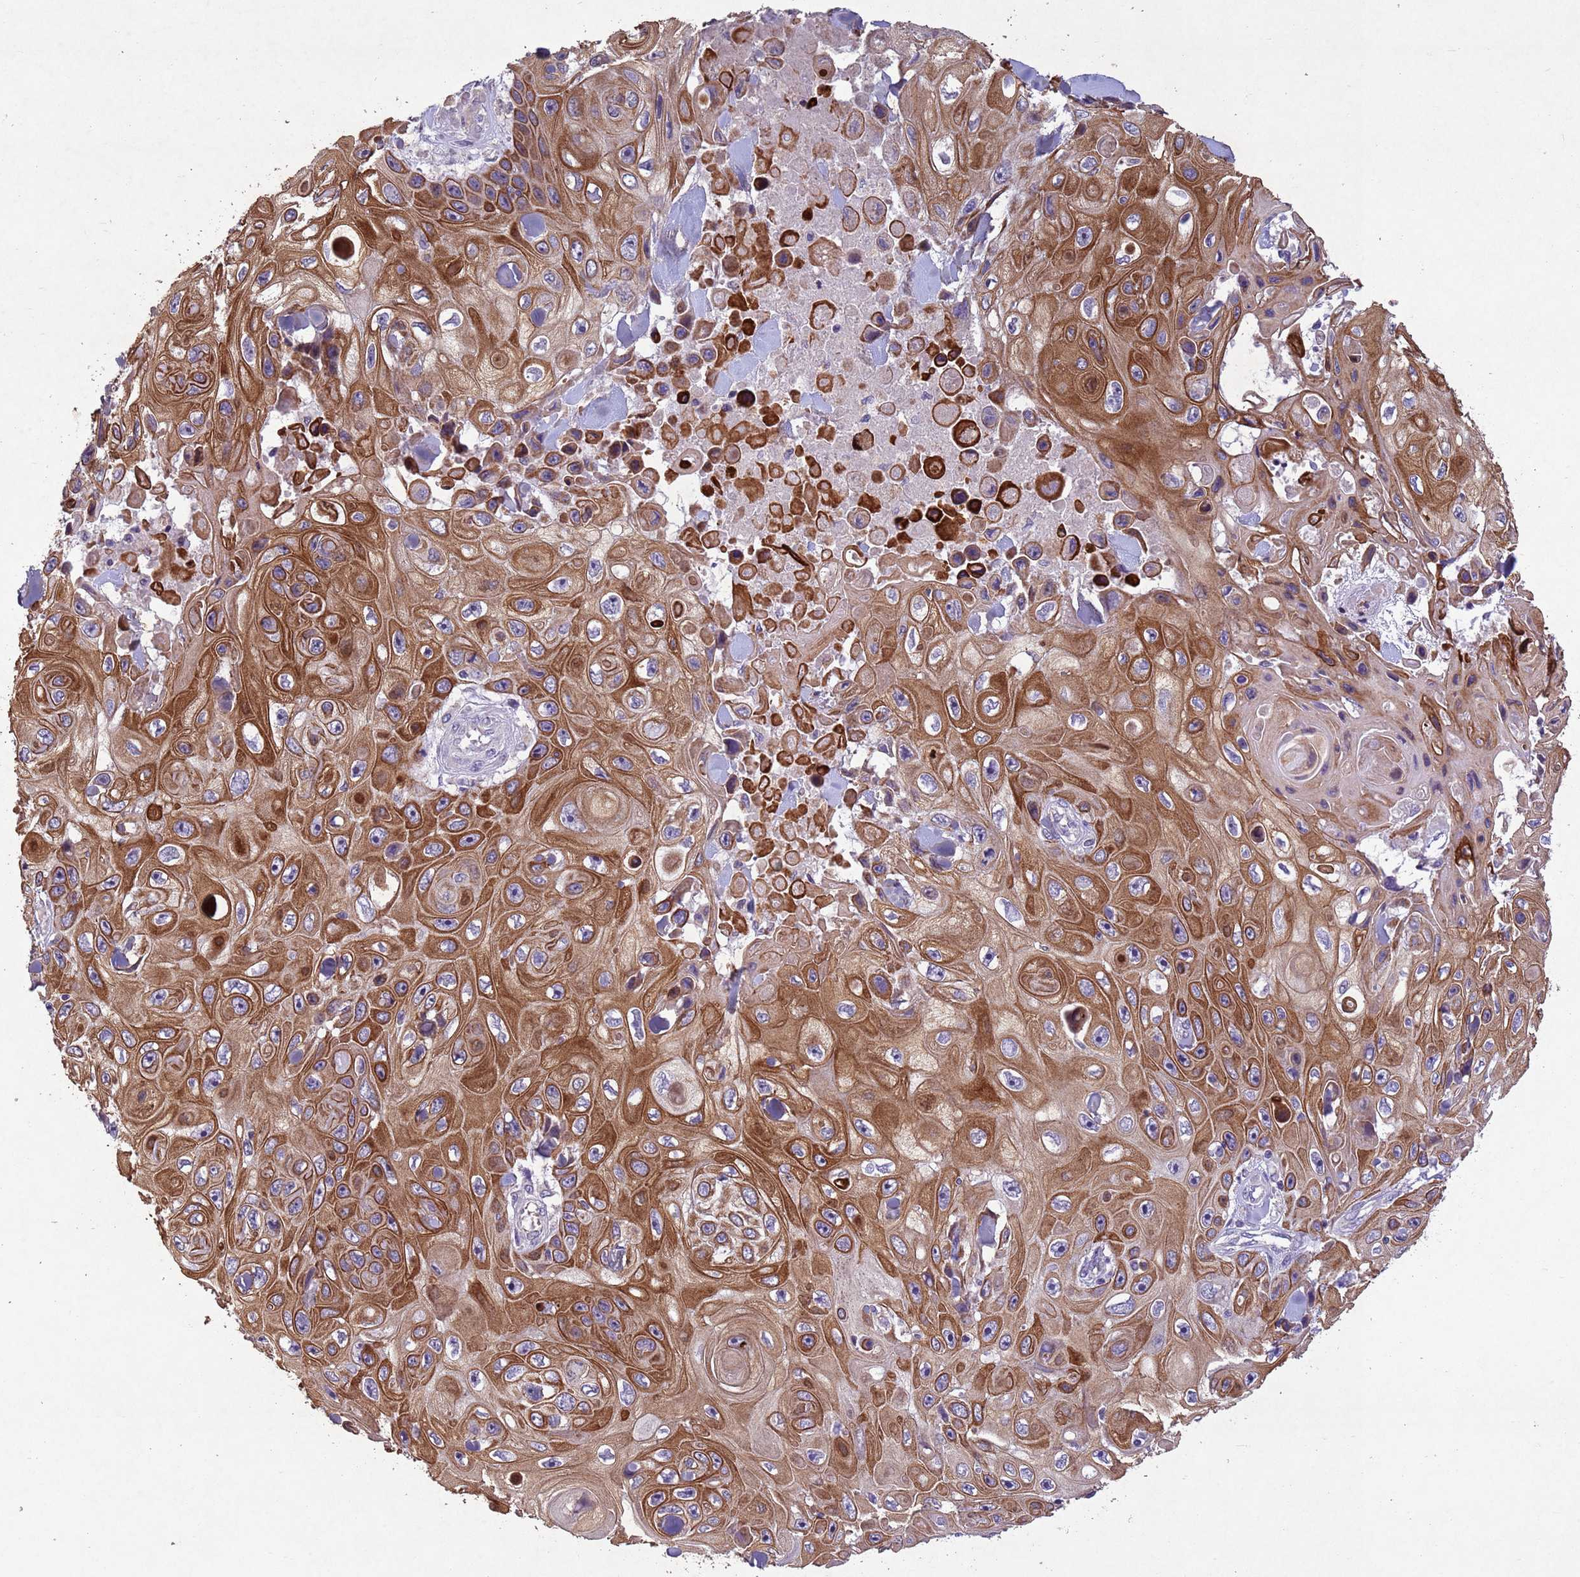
{"staining": {"intensity": "strong", "quantity": ">75%", "location": "cytoplasmic/membranous"}, "tissue": "skin cancer", "cell_type": "Tumor cells", "image_type": "cancer", "snomed": [{"axis": "morphology", "description": "Squamous cell carcinoma, NOS"}, {"axis": "topography", "description": "Skin"}], "caption": "Brown immunohistochemical staining in skin cancer (squamous cell carcinoma) shows strong cytoplasmic/membranous expression in approximately >75% of tumor cells. The staining is performed using DAB brown chromogen to label protein expression. The nuclei are counter-stained blue using hematoxylin.", "gene": "NLRP11", "patient": {"sex": "male", "age": 82}}